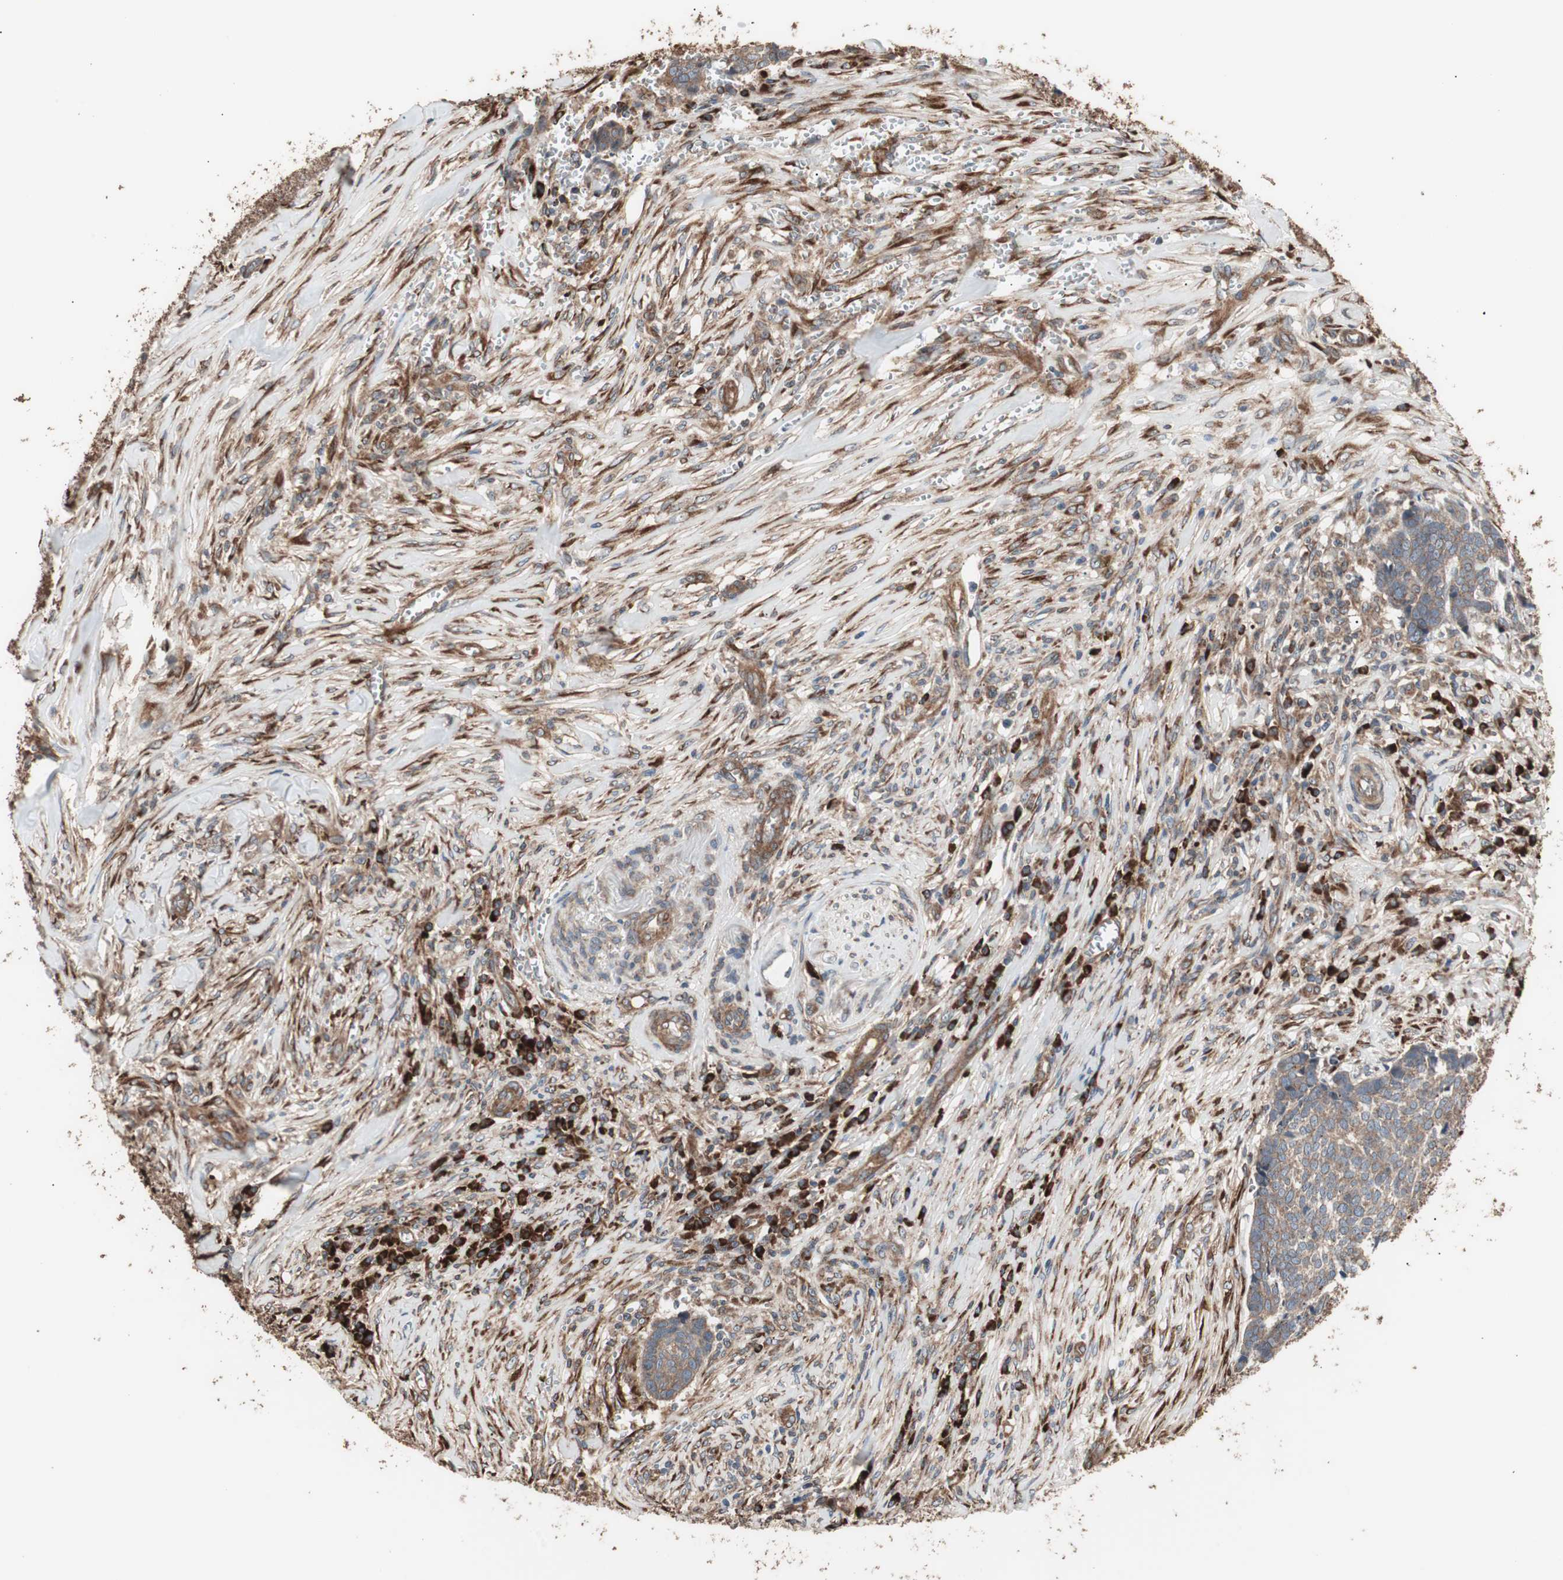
{"staining": {"intensity": "moderate", "quantity": ">75%", "location": "cytoplasmic/membranous"}, "tissue": "skin cancer", "cell_type": "Tumor cells", "image_type": "cancer", "snomed": [{"axis": "morphology", "description": "Basal cell carcinoma"}, {"axis": "topography", "description": "Skin"}], "caption": "This histopathology image reveals immunohistochemistry staining of basal cell carcinoma (skin), with medium moderate cytoplasmic/membranous expression in about >75% of tumor cells.", "gene": "LZTS1", "patient": {"sex": "male", "age": 84}}